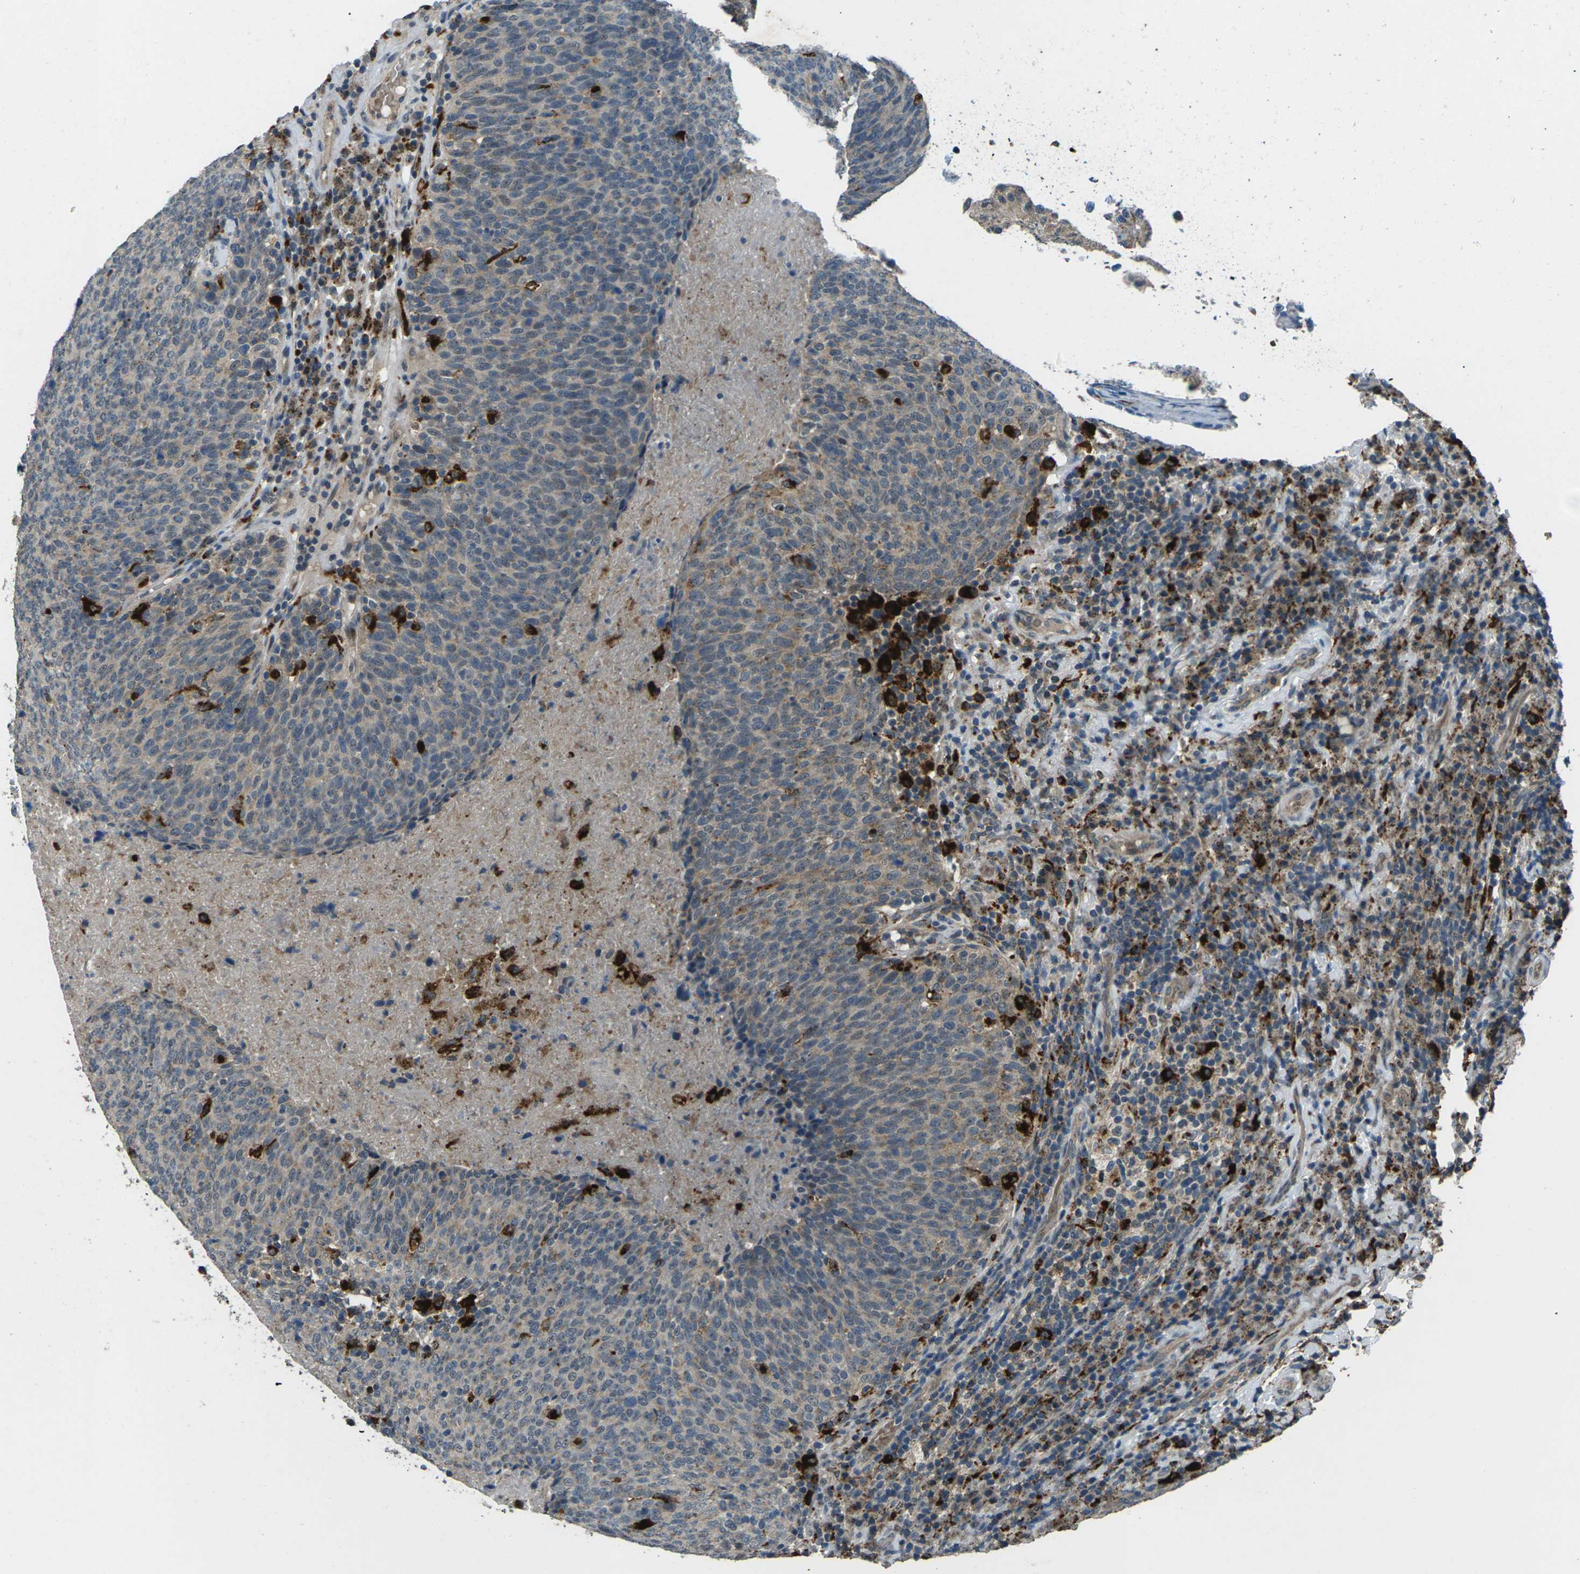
{"staining": {"intensity": "weak", "quantity": "25%-75%", "location": "cytoplasmic/membranous"}, "tissue": "head and neck cancer", "cell_type": "Tumor cells", "image_type": "cancer", "snomed": [{"axis": "morphology", "description": "Squamous cell carcinoma, NOS"}, {"axis": "morphology", "description": "Squamous cell carcinoma, metastatic, NOS"}, {"axis": "topography", "description": "Lymph node"}, {"axis": "topography", "description": "Head-Neck"}], "caption": "This histopathology image shows squamous cell carcinoma (head and neck) stained with immunohistochemistry to label a protein in brown. The cytoplasmic/membranous of tumor cells show weak positivity for the protein. Nuclei are counter-stained blue.", "gene": "SLC31A2", "patient": {"sex": "male", "age": 62}}